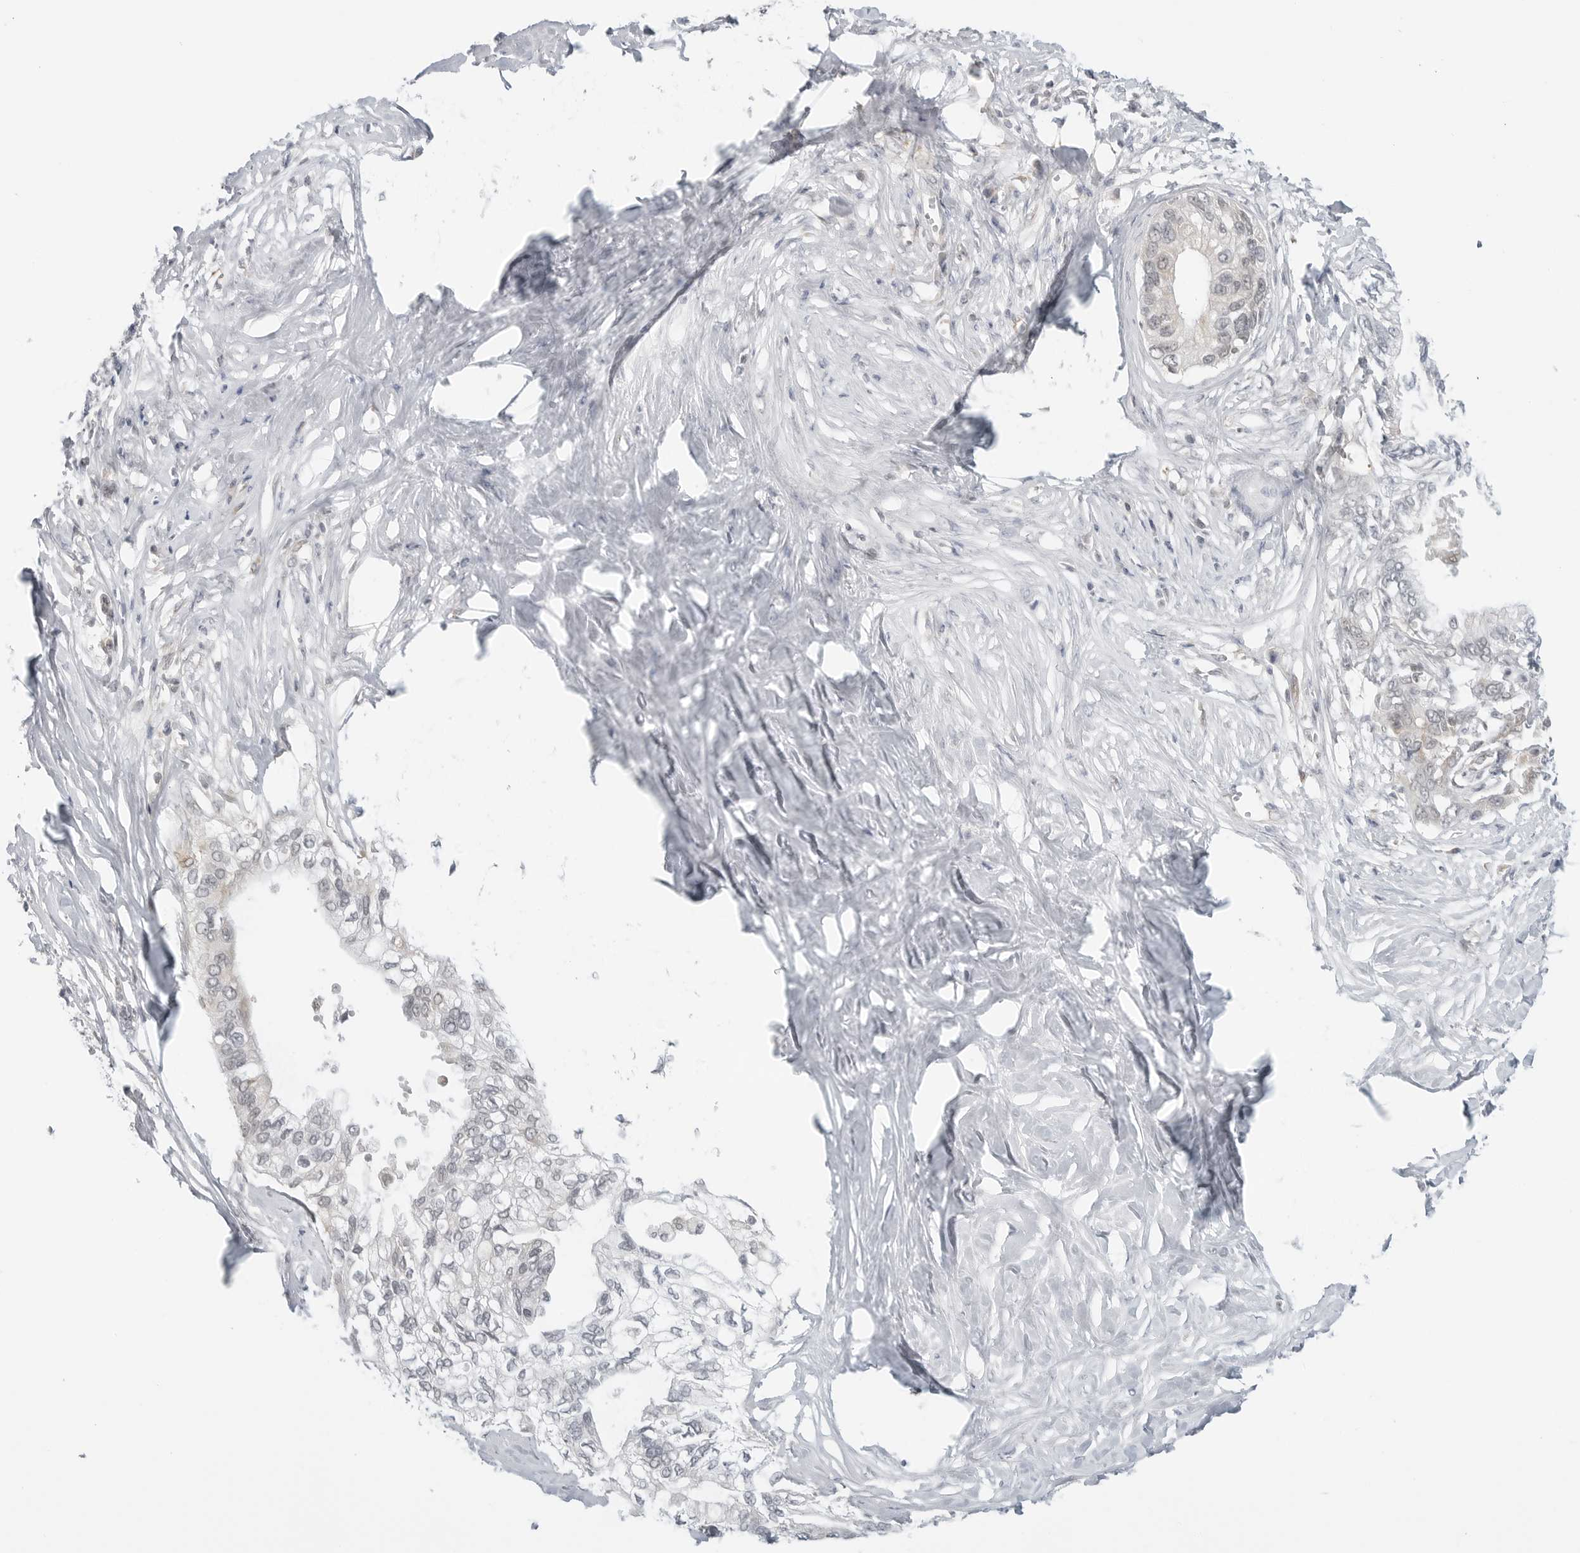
{"staining": {"intensity": "negative", "quantity": "none", "location": "none"}, "tissue": "pancreatic cancer", "cell_type": "Tumor cells", "image_type": "cancer", "snomed": [{"axis": "morphology", "description": "Normal tissue, NOS"}, {"axis": "morphology", "description": "Adenocarcinoma, NOS"}, {"axis": "topography", "description": "Pancreas"}, {"axis": "topography", "description": "Peripheral nerve tissue"}], "caption": "This image is of pancreatic cancer (adenocarcinoma) stained with IHC to label a protein in brown with the nuclei are counter-stained blue. There is no staining in tumor cells.", "gene": "PEX2", "patient": {"sex": "male", "age": 59}}